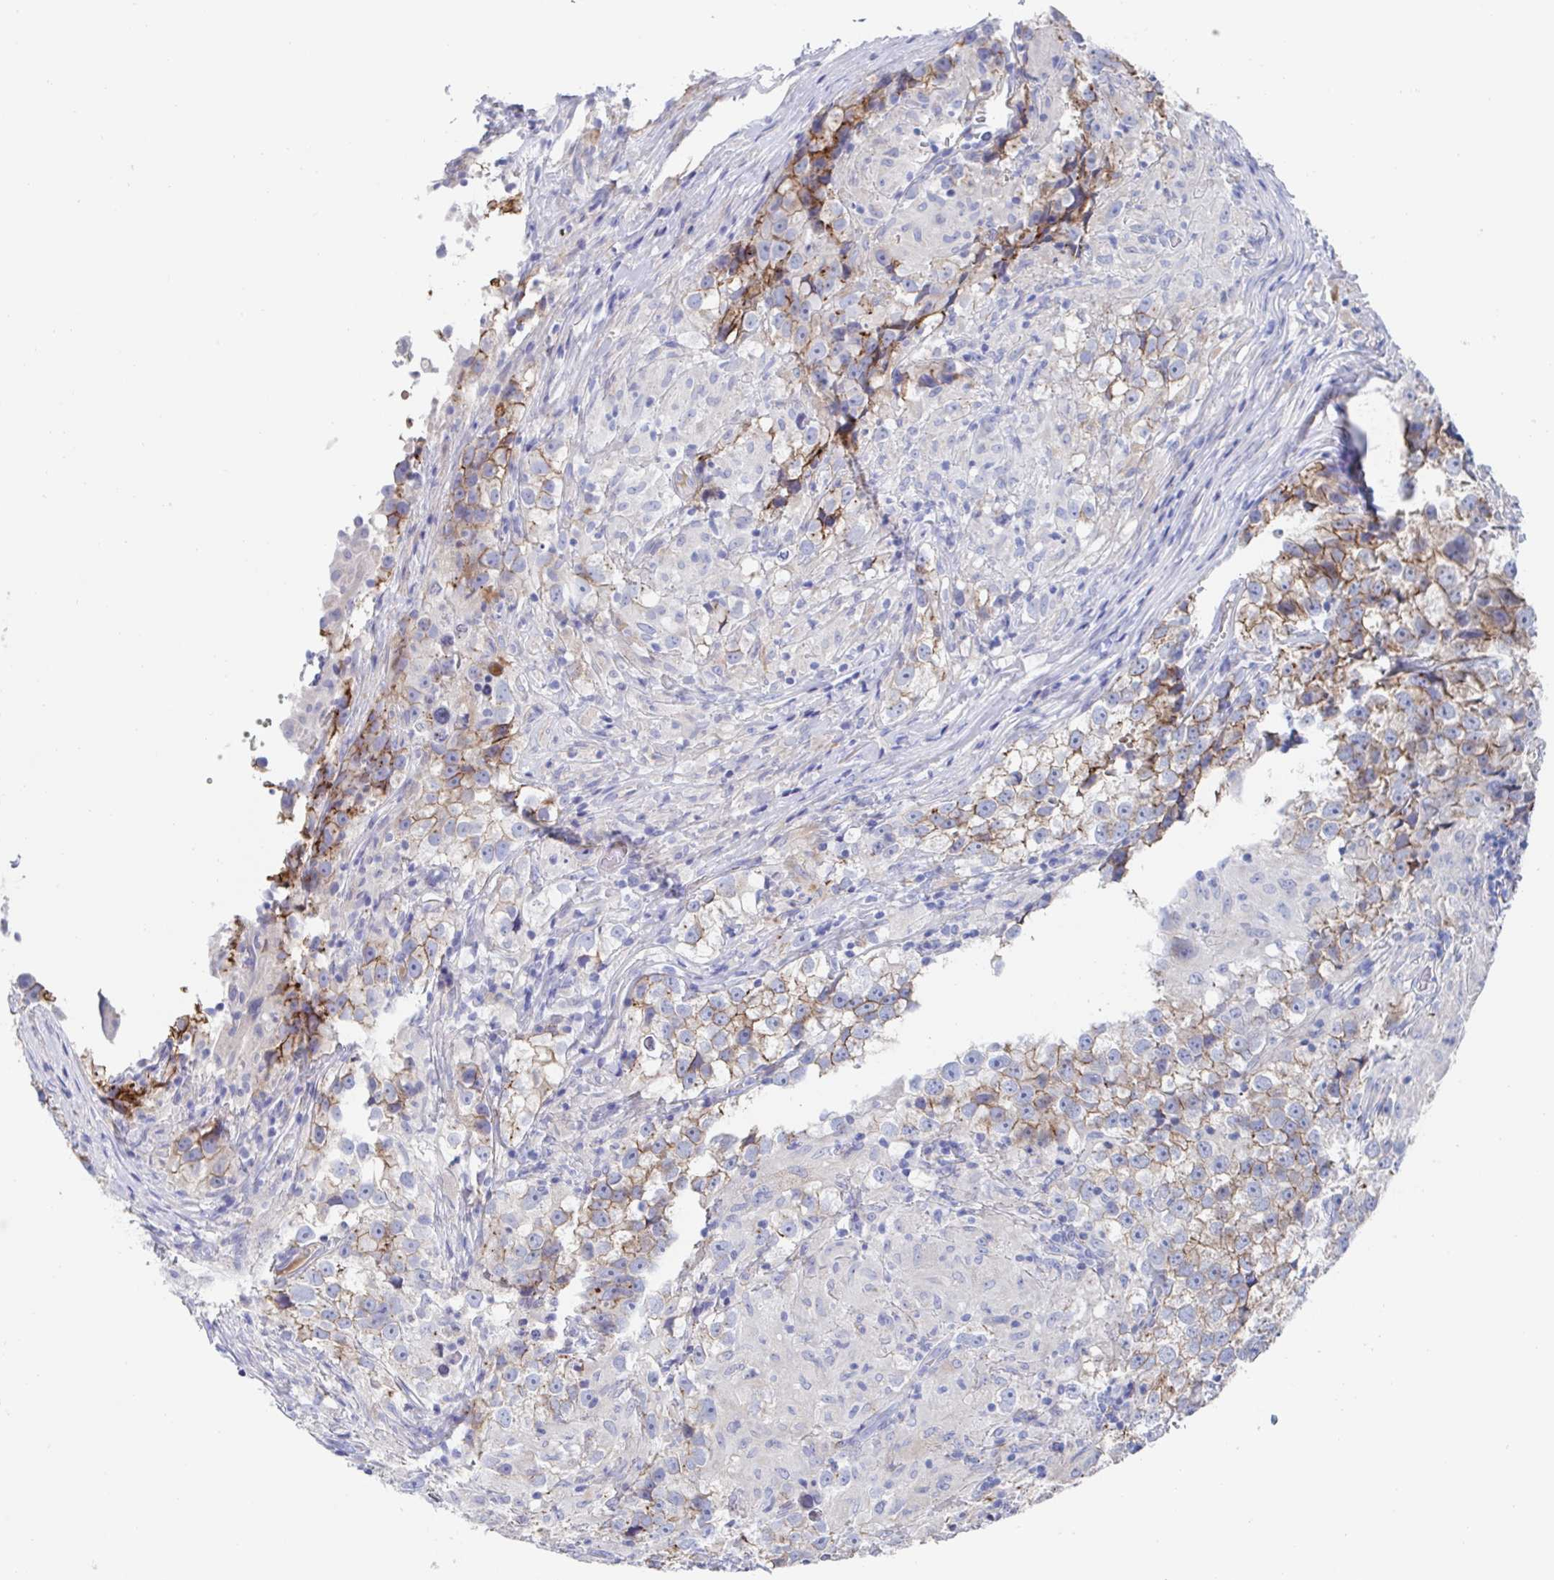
{"staining": {"intensity": "moderate", "quantity": "<25%", "location": "cytoplasmic/membranous"}, "tissue": "testis cancer", "cell_type": "Tumor cells", "image_type": "cancer", "snomed": [{"axis": "morphology", "description": "Seminoma, NOS"}, {"axis": "topography", "description": "Testis"}], "caption": "Protein expression analysis of human testis seminoma reveals moderate cytoplasmic/membranous staining in about <25% of tumor cells.", "gene": "CDH2", "patient": {"sex": "male", "age": 46}}